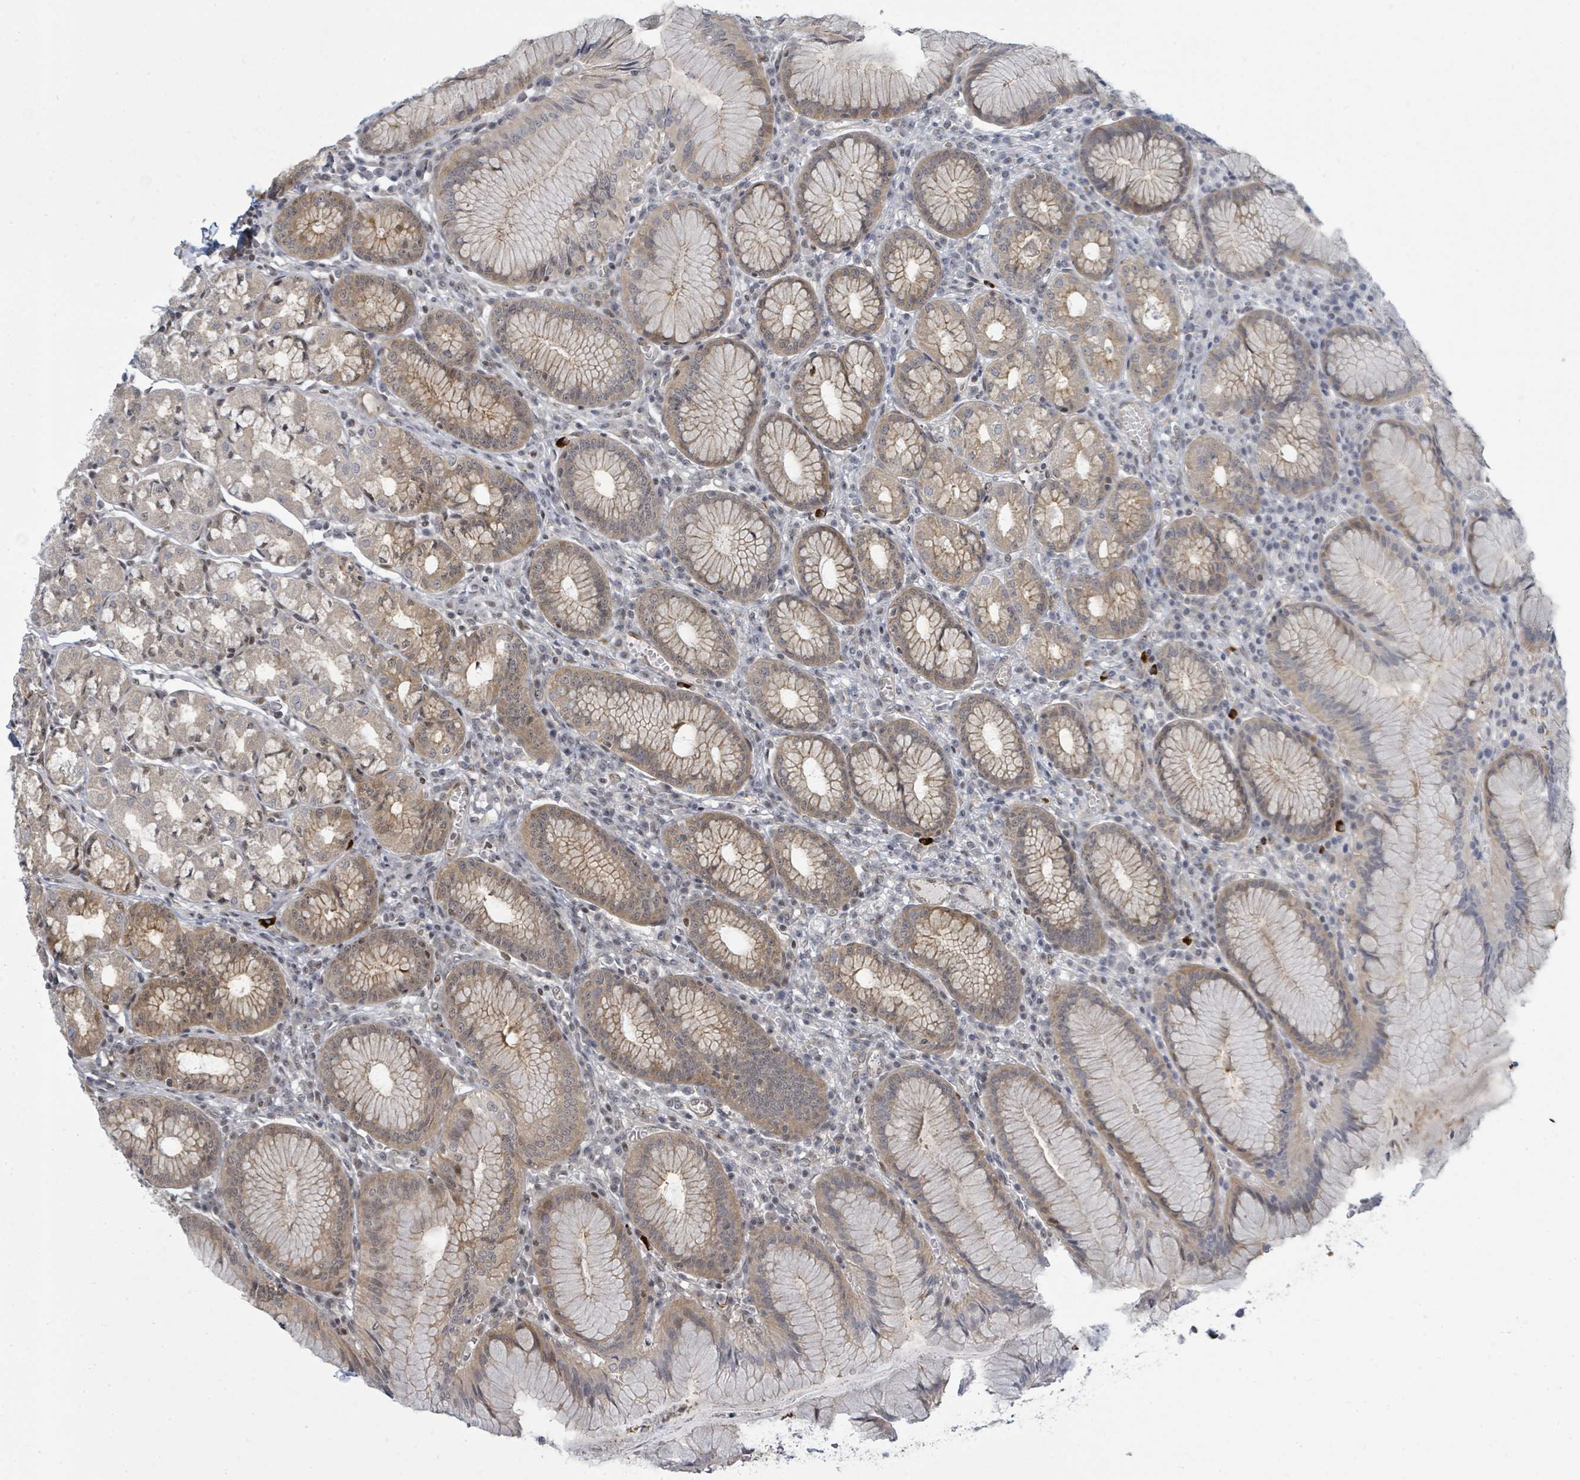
{"staining": {"intensity": "moderate", "quantity": "25%-75%", "location": "cytoplasmic/membranous,nuclear"}, "tissue": "stomach", "cell_type": "Glandular cells", "image_type": "normal", "snomed": [{"axis": "morphology", "description": "Normal tissue, NOS"}, {"axis": "topography", "description": "Stomach"}], "caption": "Moderate cytoplasmic/membranous,nuclear protein positivity is appreciated in about 25%-75% of glandular cells in stomach. (brown staining indicates protein expression, while blue staining denotes nuclei).", "gene": "PSMG2", "patient": {"sex": "male", "age": 55}}